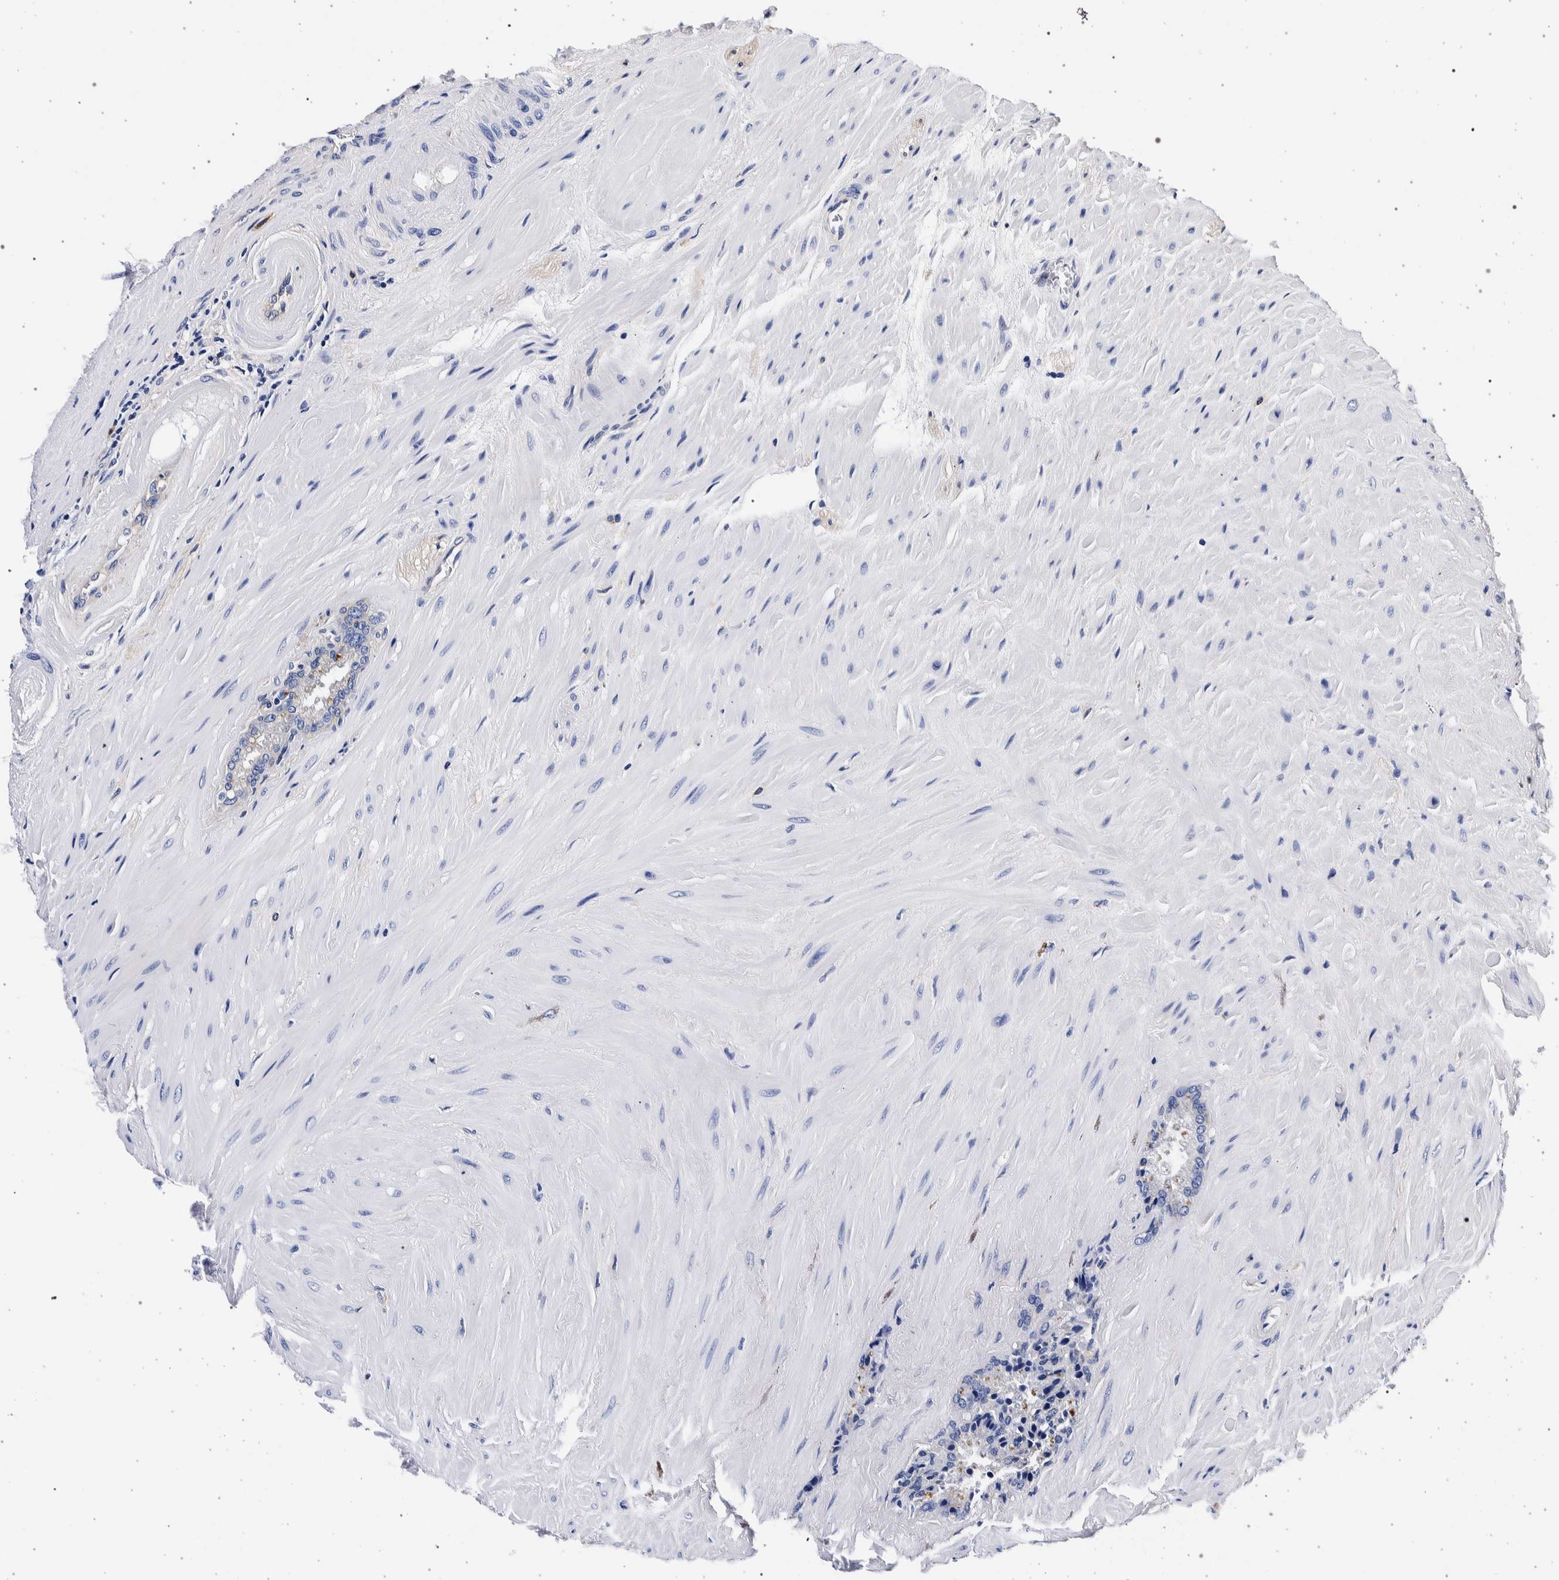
{"staining": {"intensity": "negative", "quantity": "none", "location": "none"}, "tissue": "seminal vesicle", "cell_type": "Glandular cells", "image_type": "normal", "snomed": [{"axis": "morphology", "description": "Normal tissue, NOS"}, {"axis": "topography", "description": "Seminal veicle"}], "caption": "The micrograph exhibits no staining of glandular cells in benign seminal vesicle.", "gene": "NIBAN2", "patient": {"sex": "male", "age": 46}}